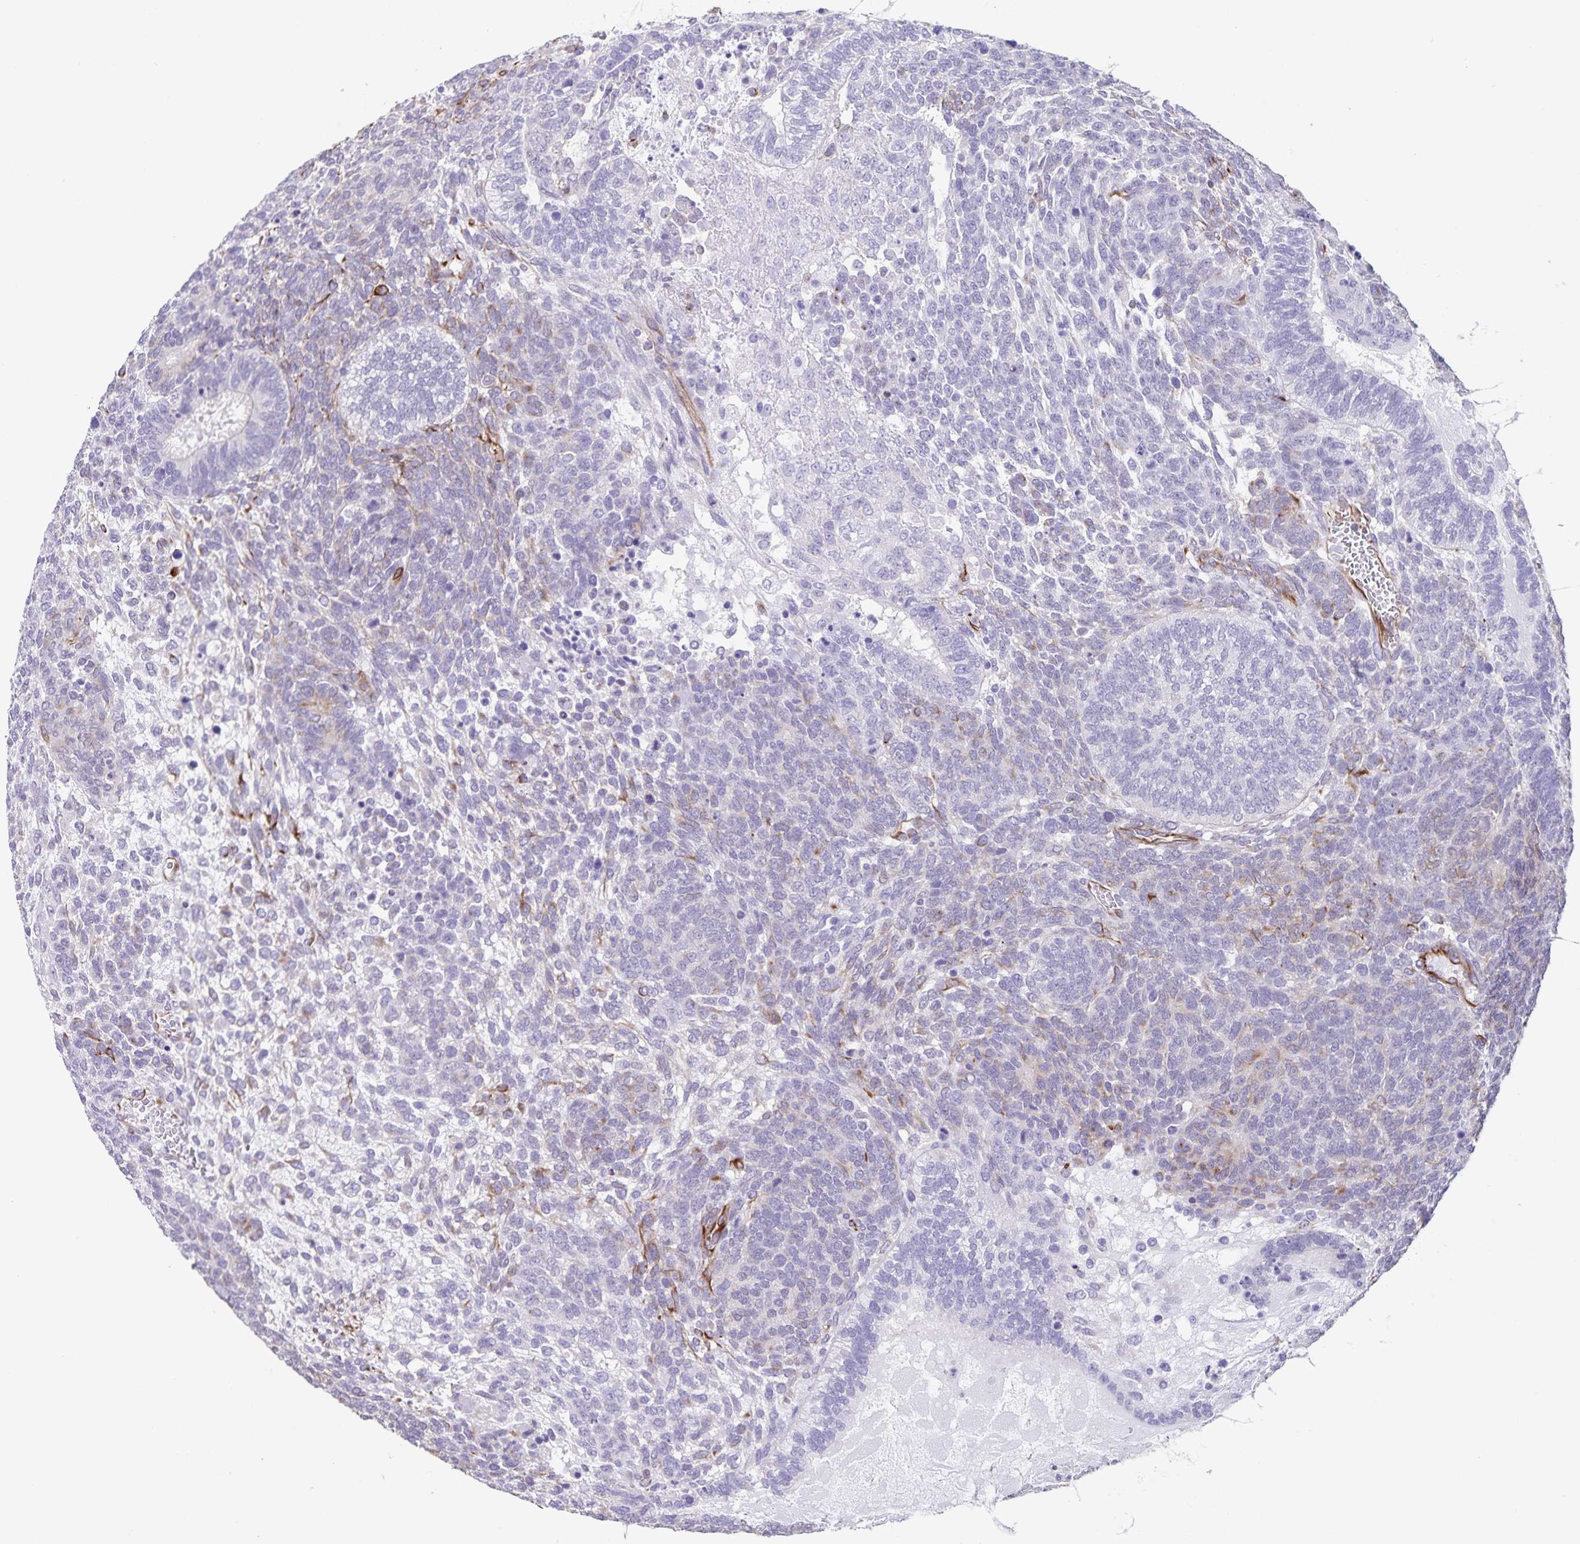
{"staining": {"intensity": "negative", "quantity": "none", "location": "none"}, "tissue": "testis cancer", "cell_type": "Tumor cells", "image_type": "cancer", "snomed": [{"axis": "morphology", "description": "Normal tissue, NOS"}, {"axis": "morphology", "description": "Carcinoma, Embryonal, NOS"}, {"axis": "topography", "description": "Testis"}, {"axis": "topography", "description": "Epididymis"}], "caption": "Tumor cells show no significant protein expression in testis cancer (embryonal carcinoma). (DAB IHC visualized using brightfield microscopy, high magnification).", "gene": "SYNM", "patient": {"sex": "male", "age": 23}}